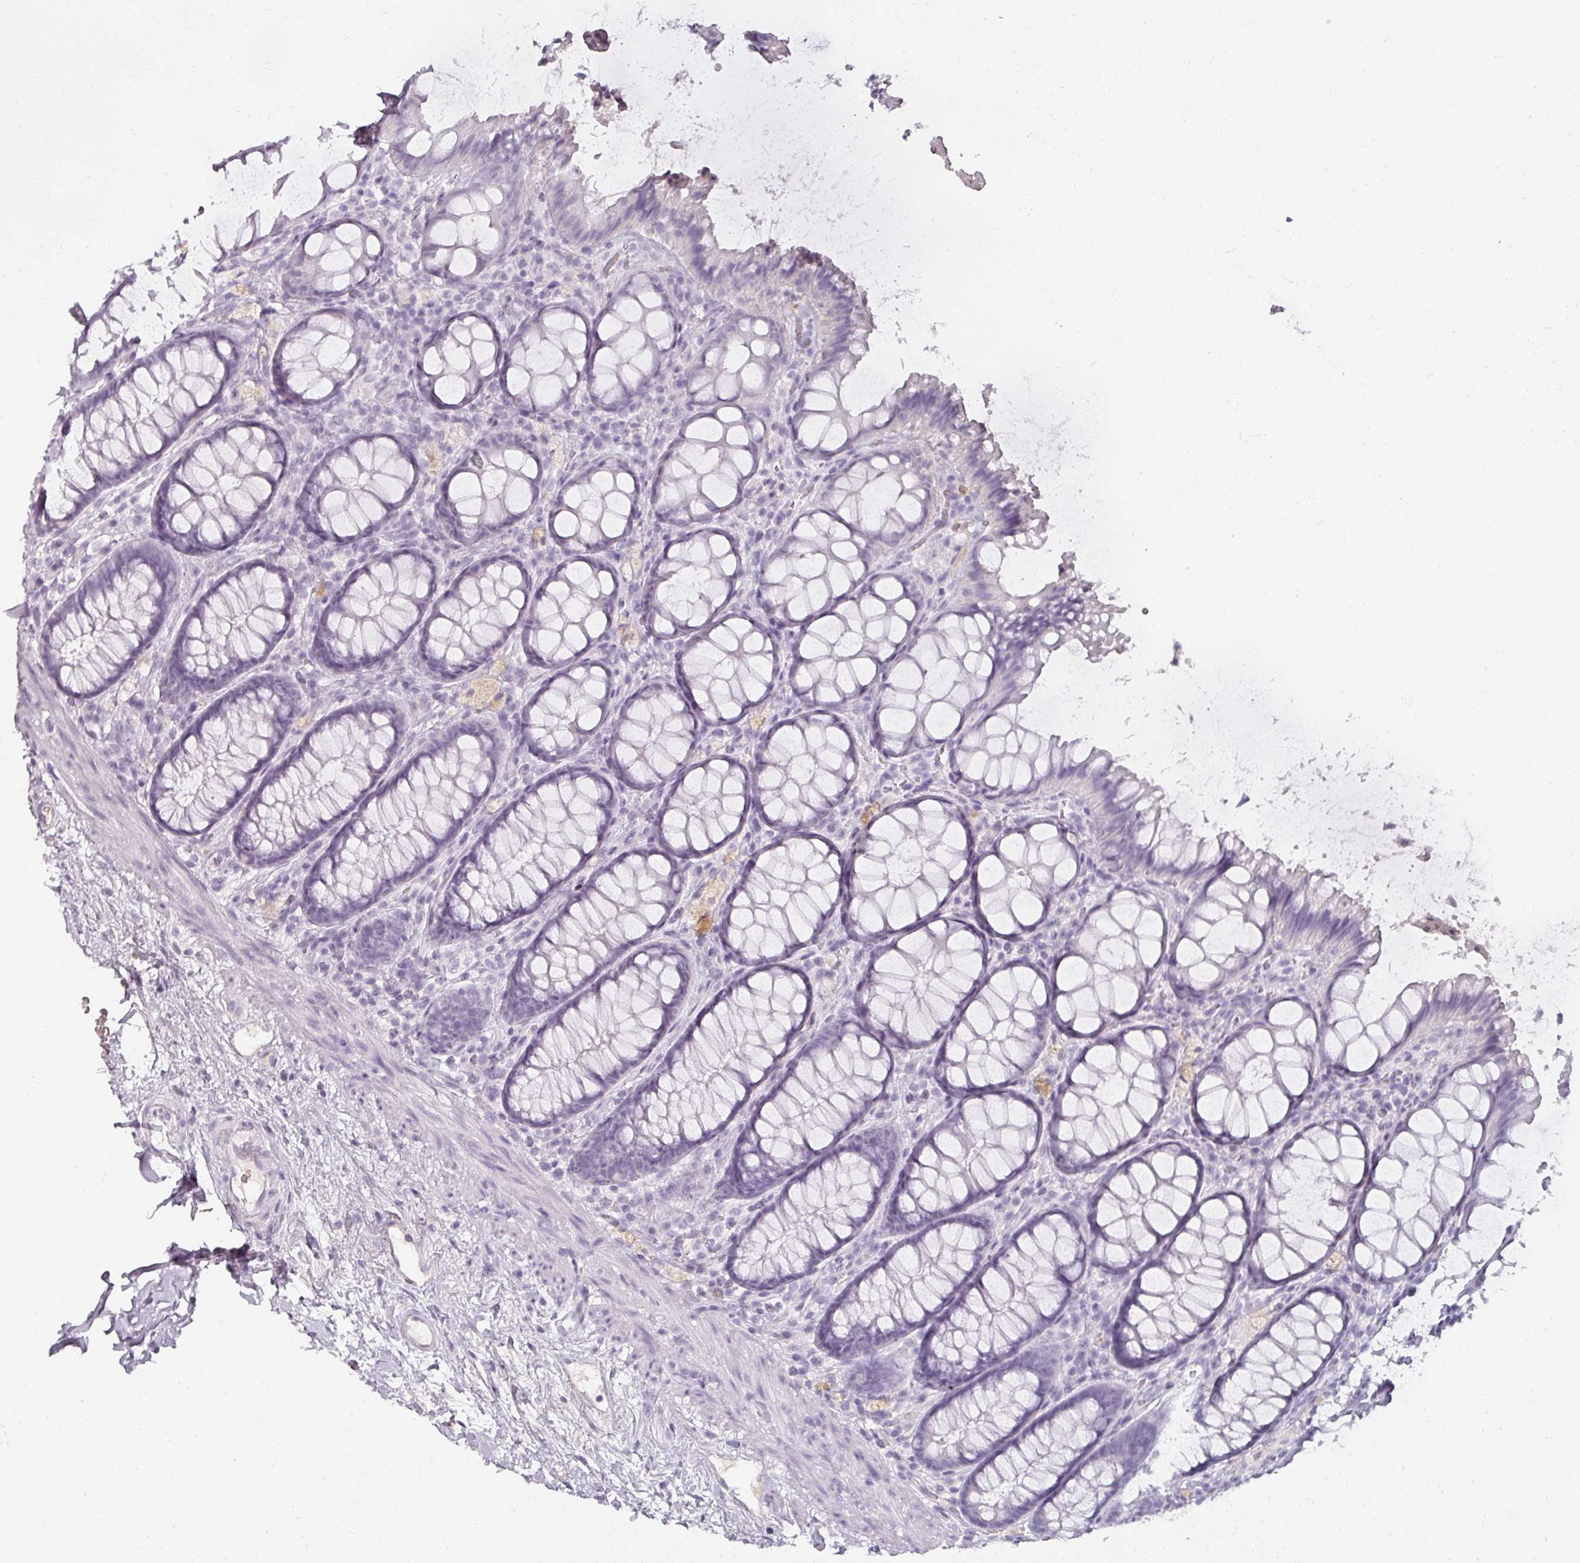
{"staining": {"intensity": "negative", "quantity": "none", "location": "none"}, "tissue": "rectum", "cell_type": "Glandular cells", "image_type": "normal", "snomed": [{"axis": "morphology", "description": "Normal tissue, NOS"}, {"axis": "topography", "description": "Rectum"}], "caption": "IHC photomicrograph of unremarkable rectum stained for a protein (brown), which reveals no staining in glandular cells.", "gene": "REG3A", "patient": {"sex": "female", "age": 67}}